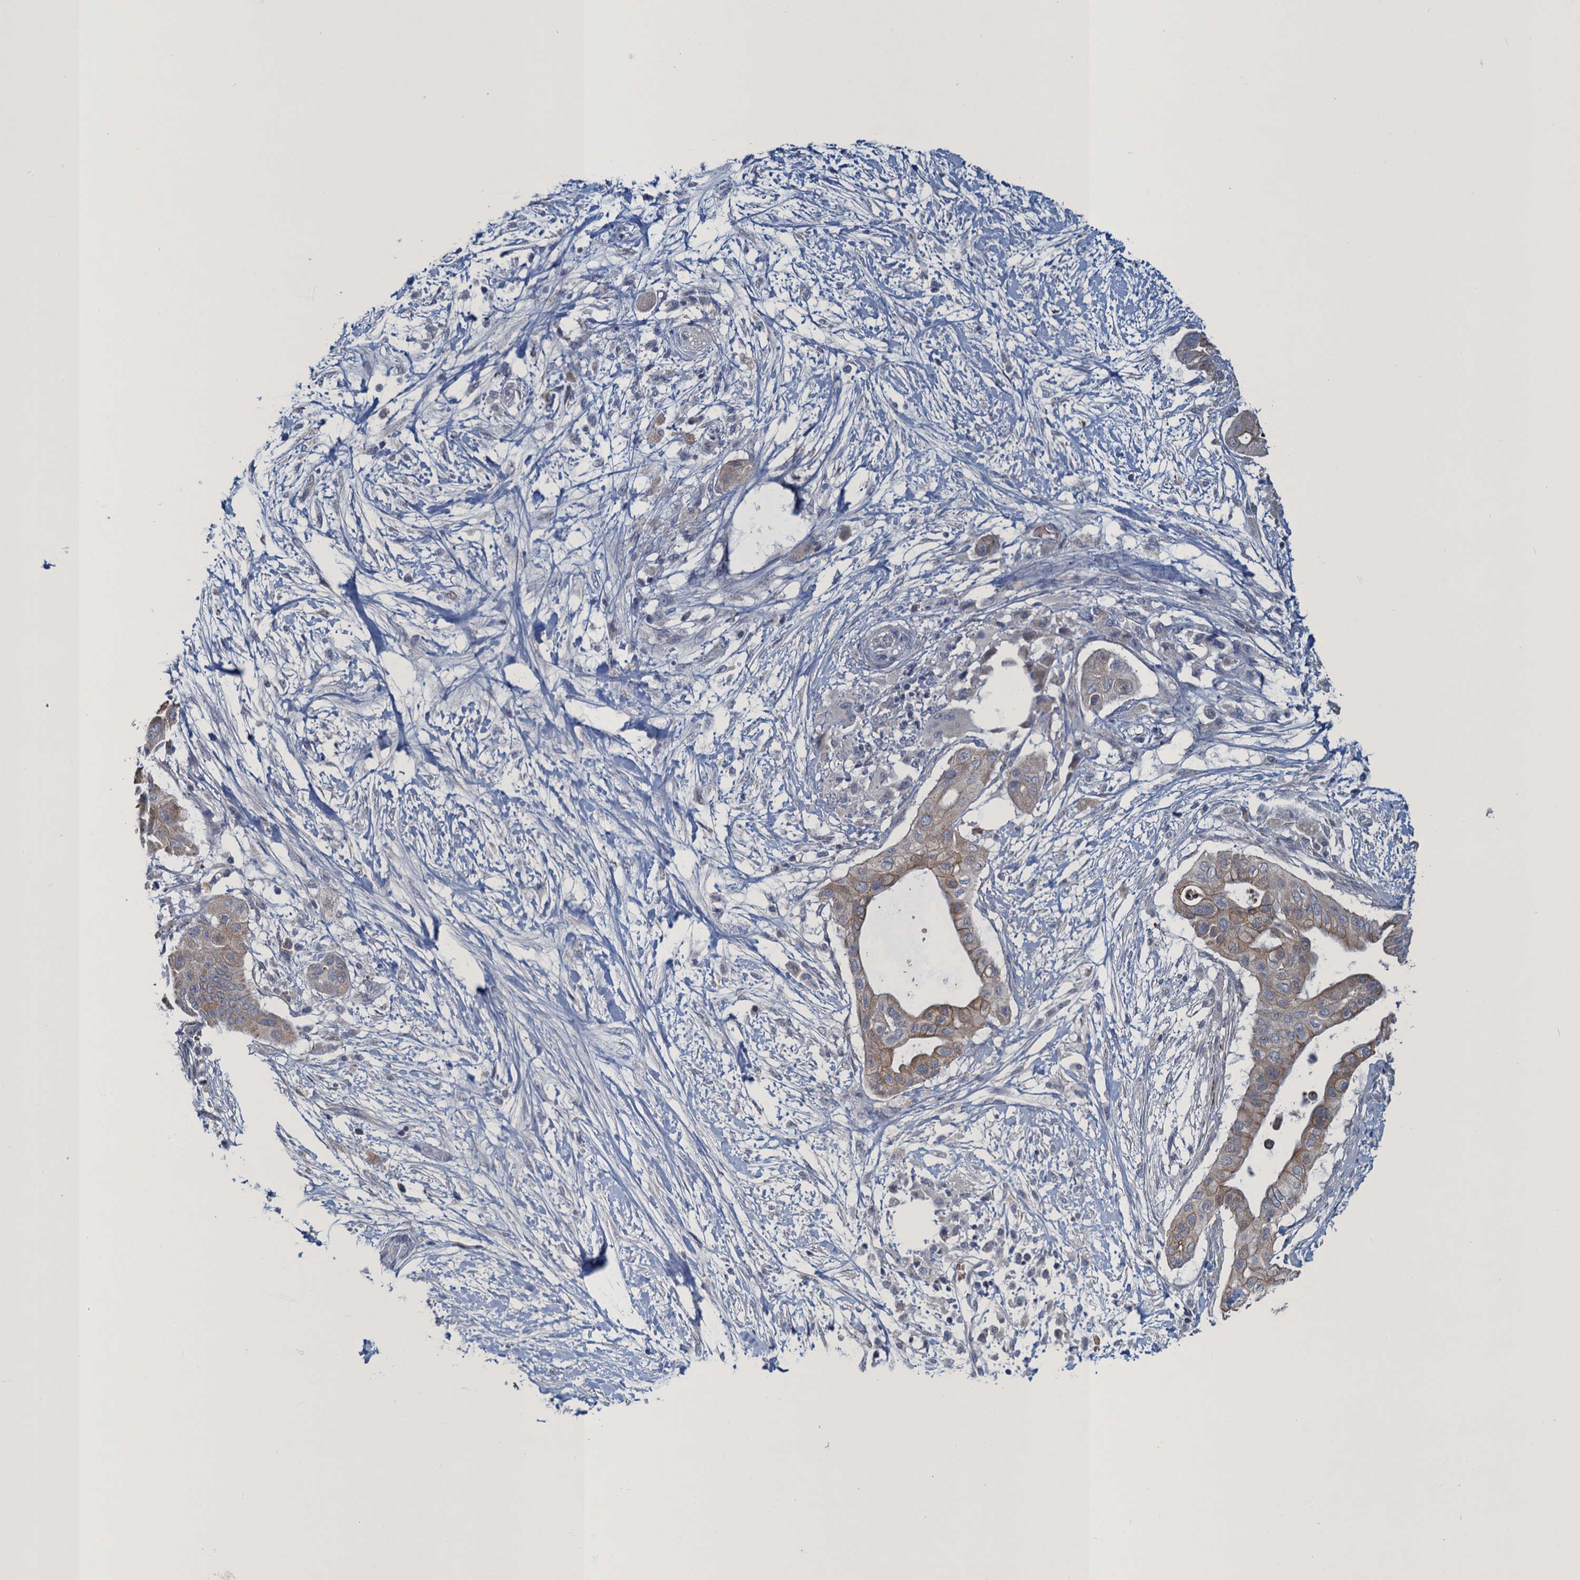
{"staining": {"intensity": "weak", "quantity": "<25%", "location": "cytoplasmic/membranous"}, "tissue": "pancreatic cancer", "cell_type": "Tumor cells", "image_type": "cancer", "snomed": [{"axis": "morphology", "description": "Adenocarcinoma, NOS"}, {"axis": "topography", "description": "Pancreas"}], "caption": "DAB immunohistochemical staining of human adenocarcinoma (pancreatic) exhibits no significant staining in tumor cells.", "gene": "ATOSA", "patient": {"sex": "male", "age": 68}}